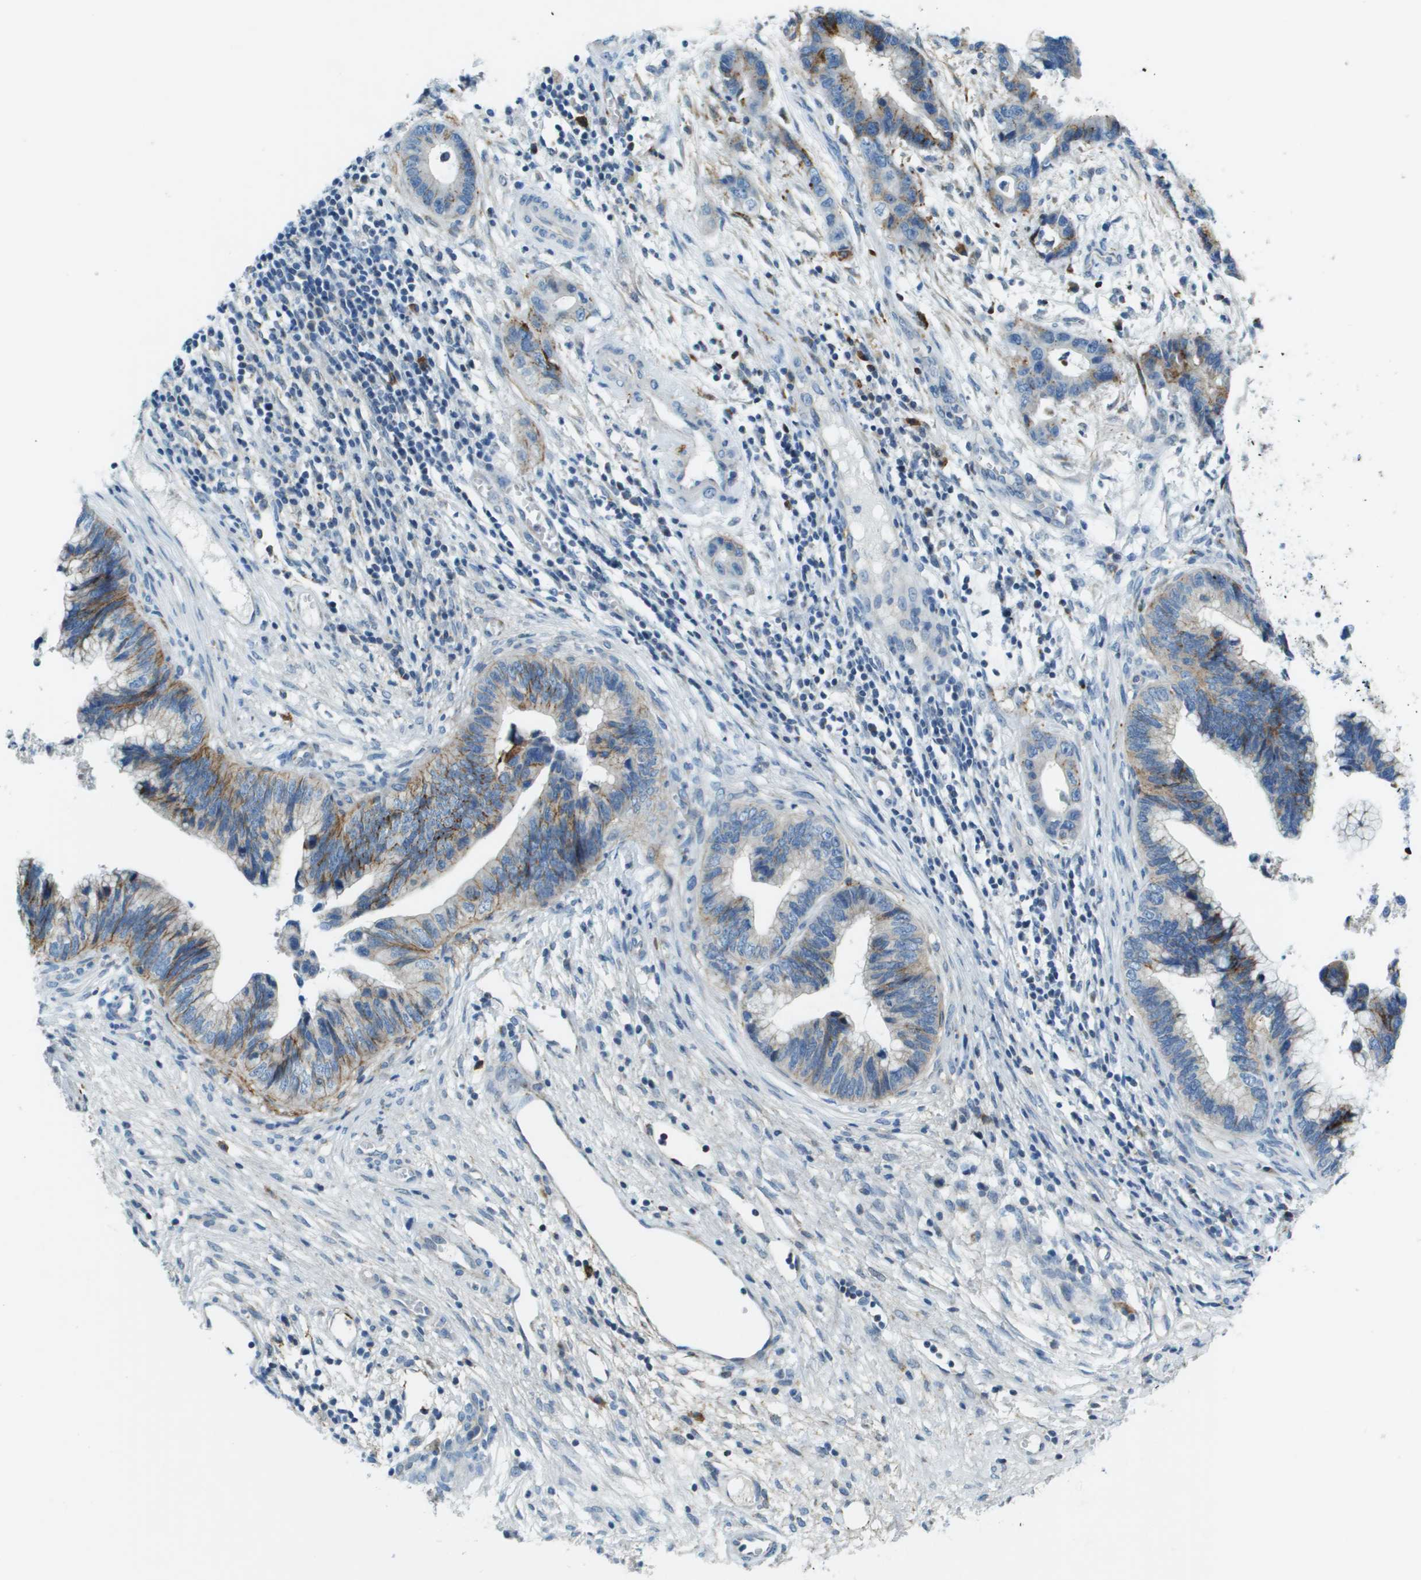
{"staining": {"intensity": "moderate", "quantity": "25%-75%", "location": "cytoplasmic/membranous"}, "tissue": "cervical cancer", "cell_type": "Tumor cells", "image_type": "cancer", "snomed": [{"axis": "morphology", "description": "Adenocarcinoma, NOS"}, {"axis": "topography", "description": "Cervix"}], "caption": "Cervical cancer (adenocarcinoma) stained for a protein (brown) displays moderate cytoplasmic/membranous positive staining in about 25%-75% of tumor cells.", "gene": "SDC1", "patient": {"sex": "female", "age": 44}}